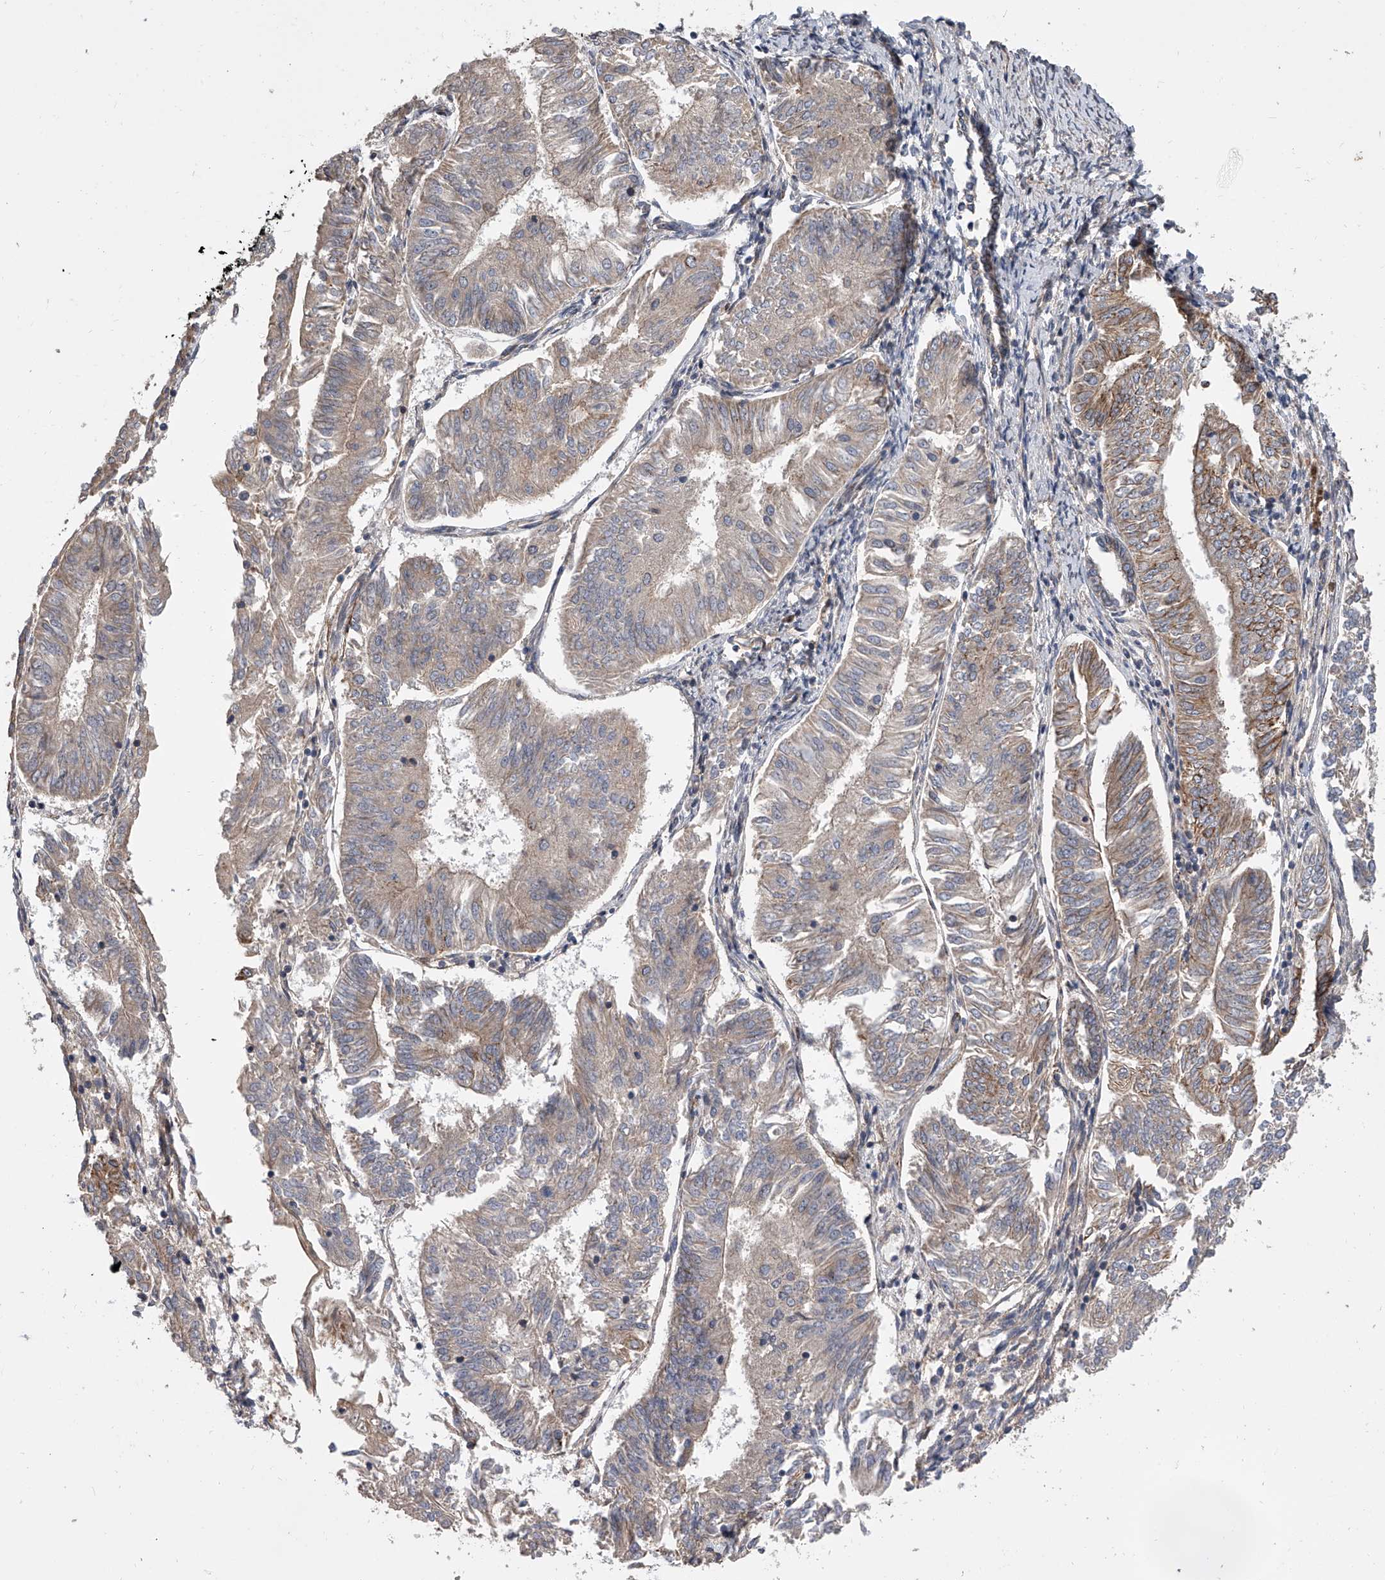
{"staining": {"intensity": "weak", "quantity": "<25%", "location": "cytoplasmic/membranous"}, "tissue": "endometrial cancer", "cell_type": "Tumor cells", "image_type": "cancer", "snomed": [{"axis": "morphology", "description": "Adenocarcinoma, NOS"}, {"axis": "topography", "description": "Endometrium"}], "caption": "Immunohistochemical staining of human adenocarcinoma (endometrial) shows no significant expression in tumor cells.", "gene": "USP47", "patient": {"sex": "female", "age": 58}}